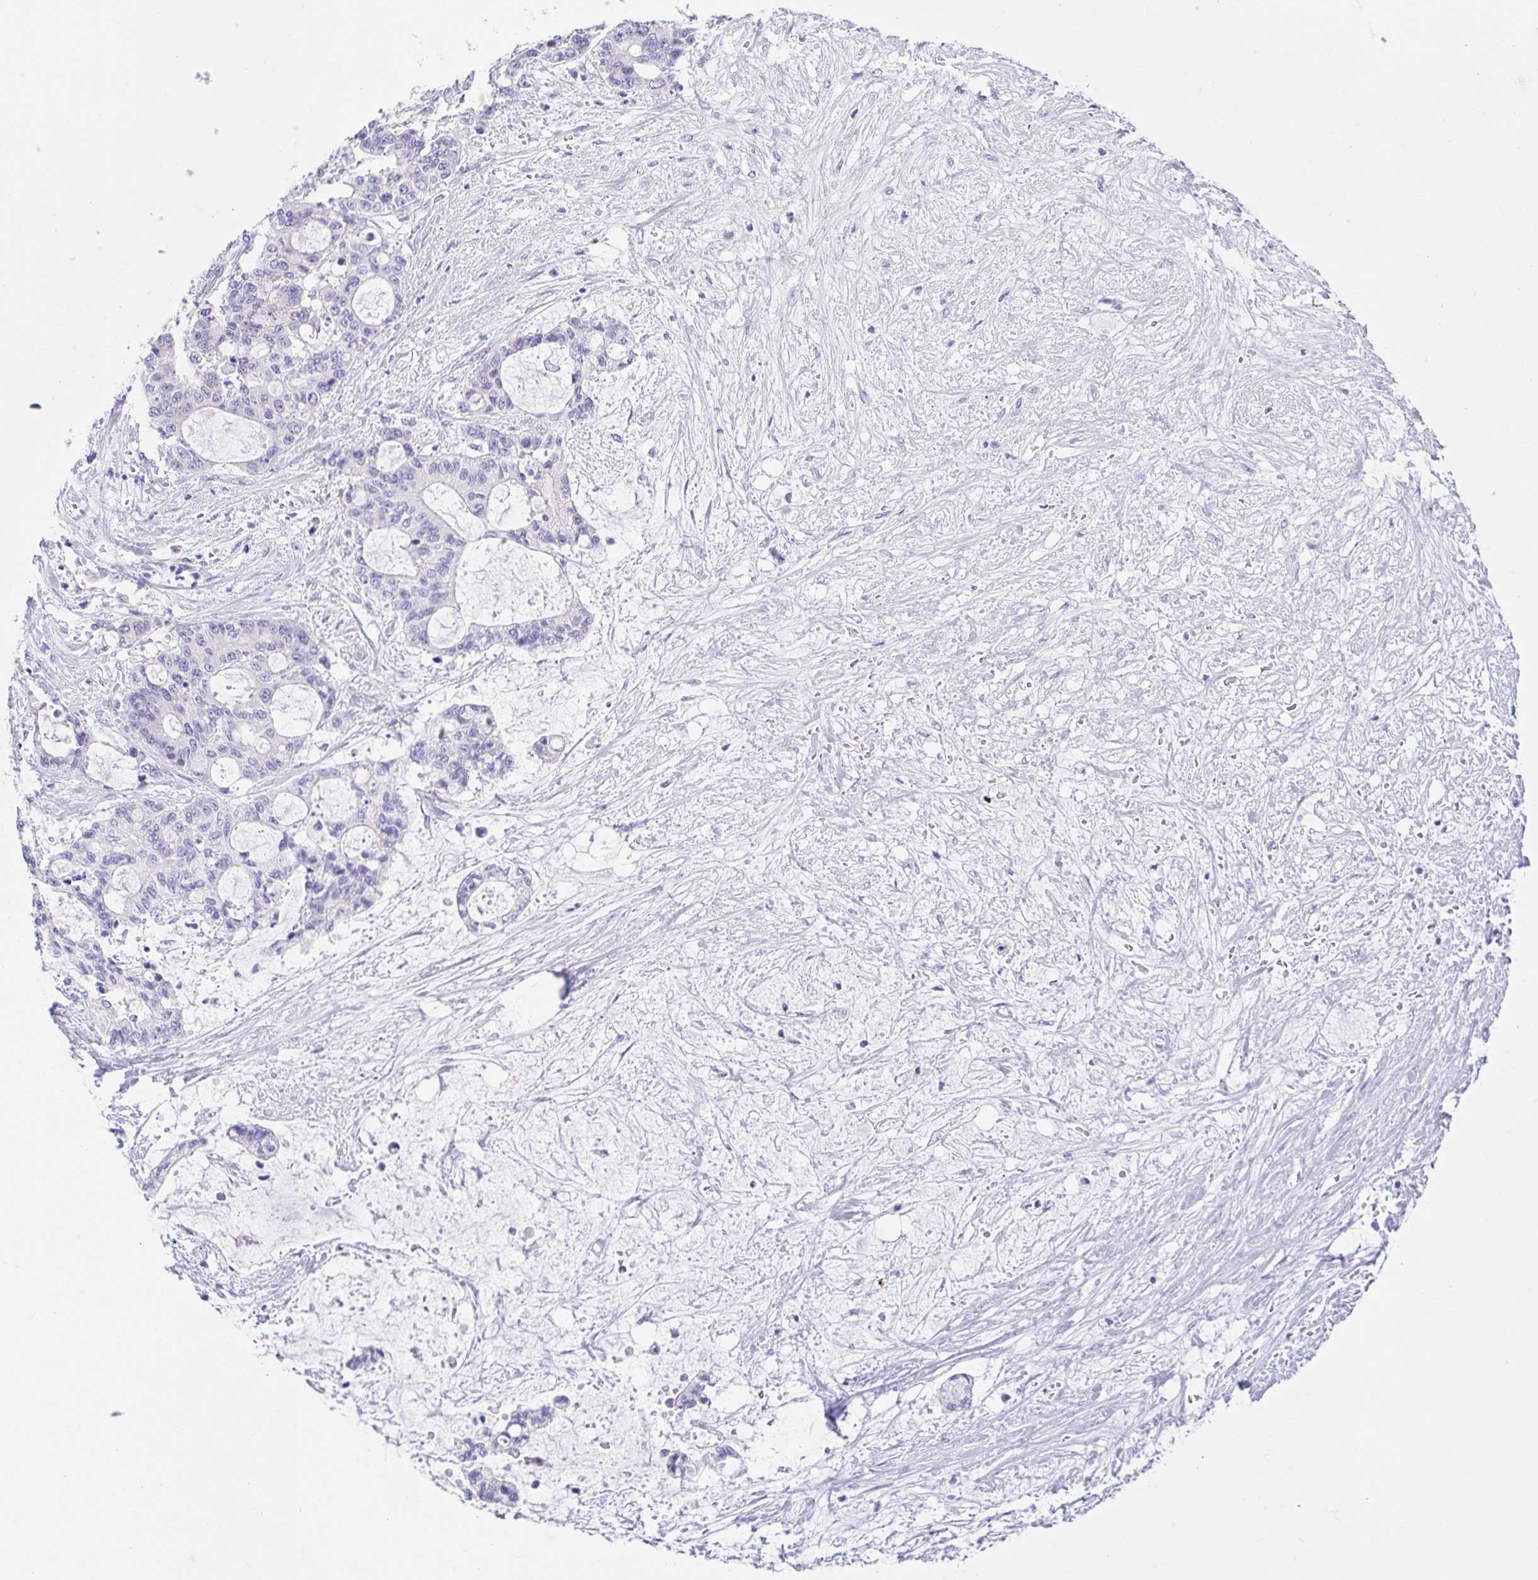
{"staining": {"intensity": "negative", "quantity": "none", "location": "none"}, "tissue": "liver cancer", "cell_type": "Tumor cells", "image_type": "cancer", "snomed": [{"axis": "morphology", "description": "Normal tissue, NOS"}, {"axis": "morphology", "description": "Cholangiocarcinoma"}, {"axis": "topography", "description": "Liver"}, {"axis": "topography", "description": "Peripheral nerve tissue"}], "caption": "Liver cancer was stained to show a protein in brown. There is no significant positivity in tumor cells.", "gene": "LUZP4", "patient": {"sex": "female", "age": 73}}